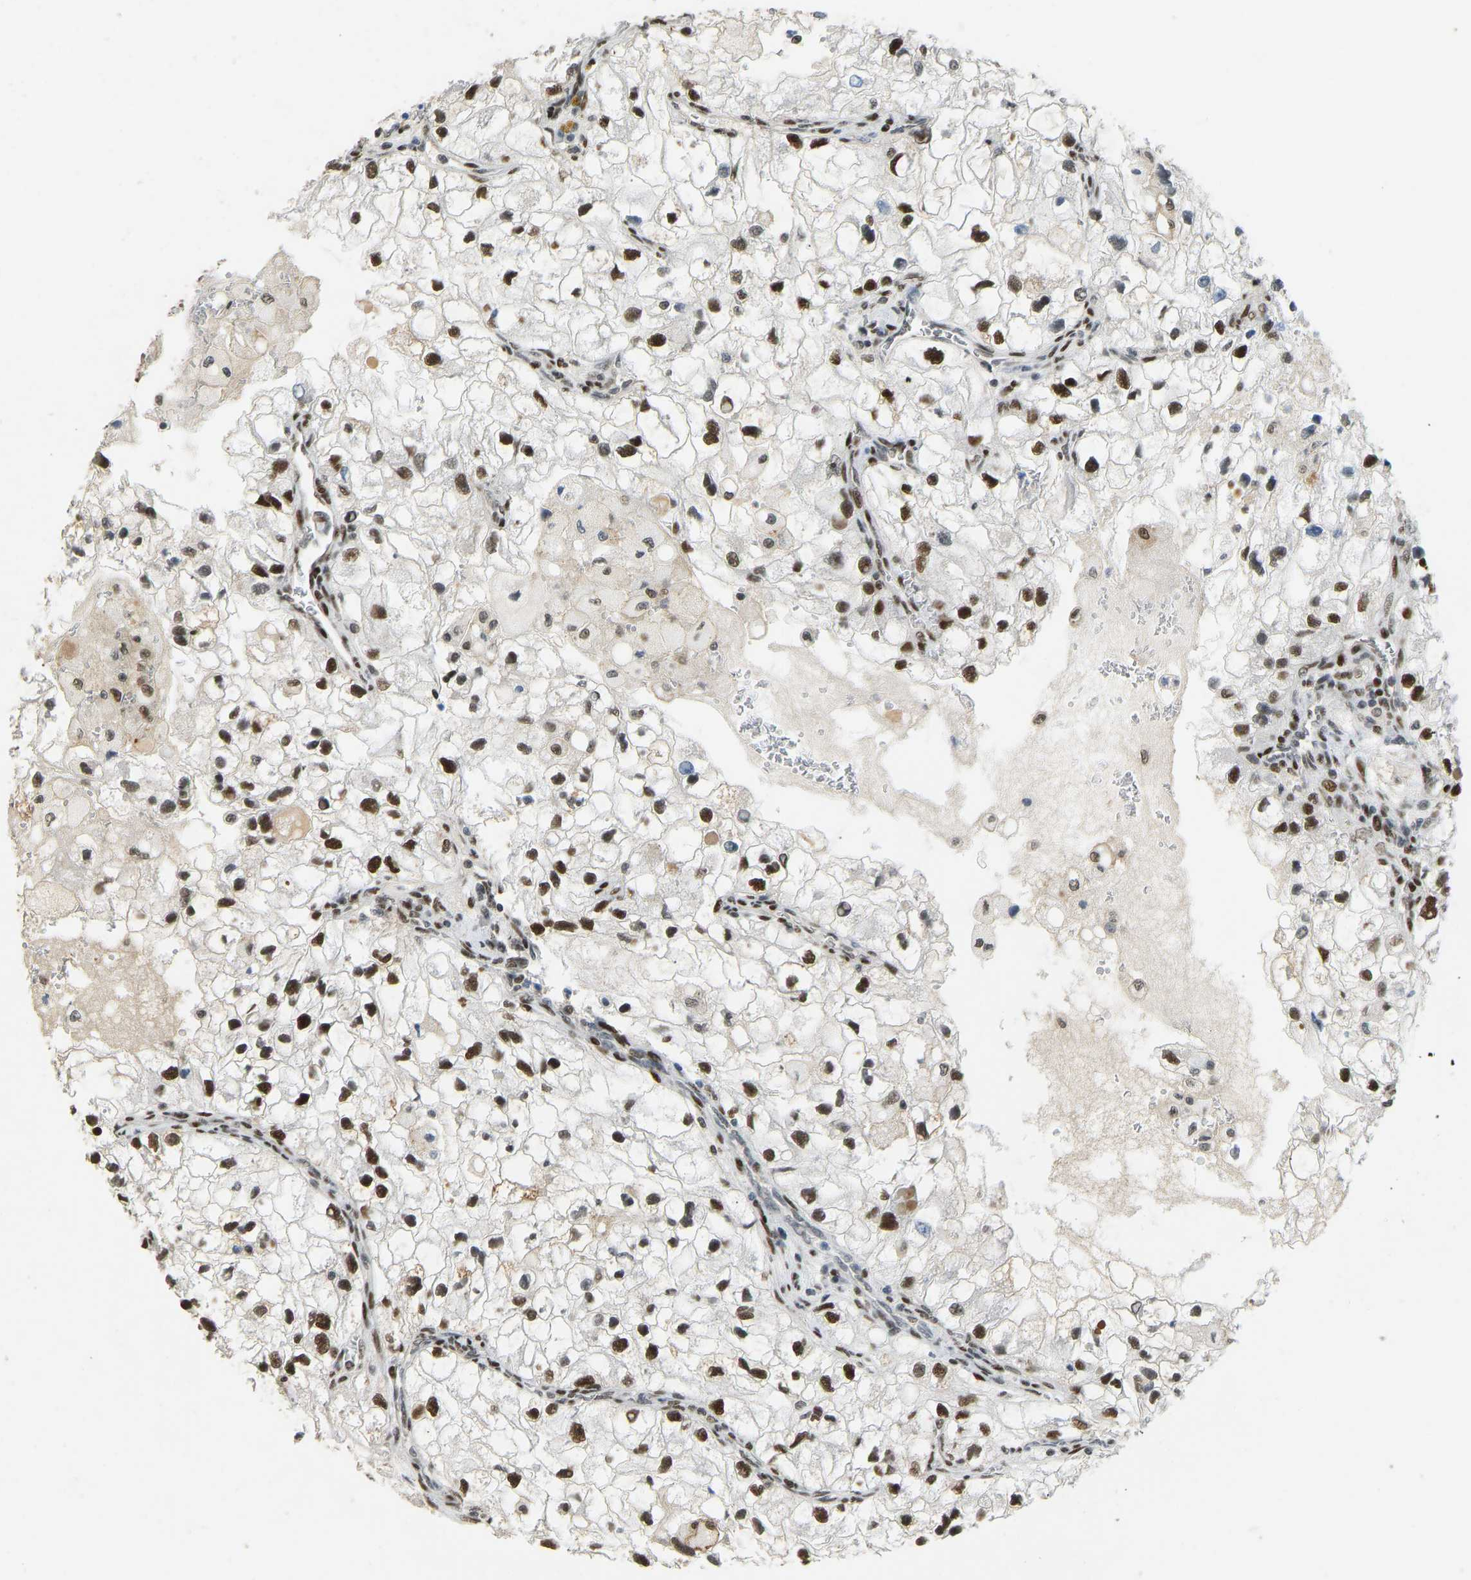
{"staining": {"intensity": "strong", "quantity": ">75%", "location": "nuclear"}, "tissue": "renal cancer", "cell_type": "Tumor cells", "image_type": "cancer", "snomed": [{"axis": "morphology", "description": "Adenocarcinoma, NOS"}, {"axis": "topography", "description": "Kidney"}], "caption": "IHC (DAB) staining of renal adenocarcinoma exhibits strong nuclear protein positivity in approximately >75% of tumor cells.", "gene": "FOXK1", "patient": {"sex": "female", "age": 70}}